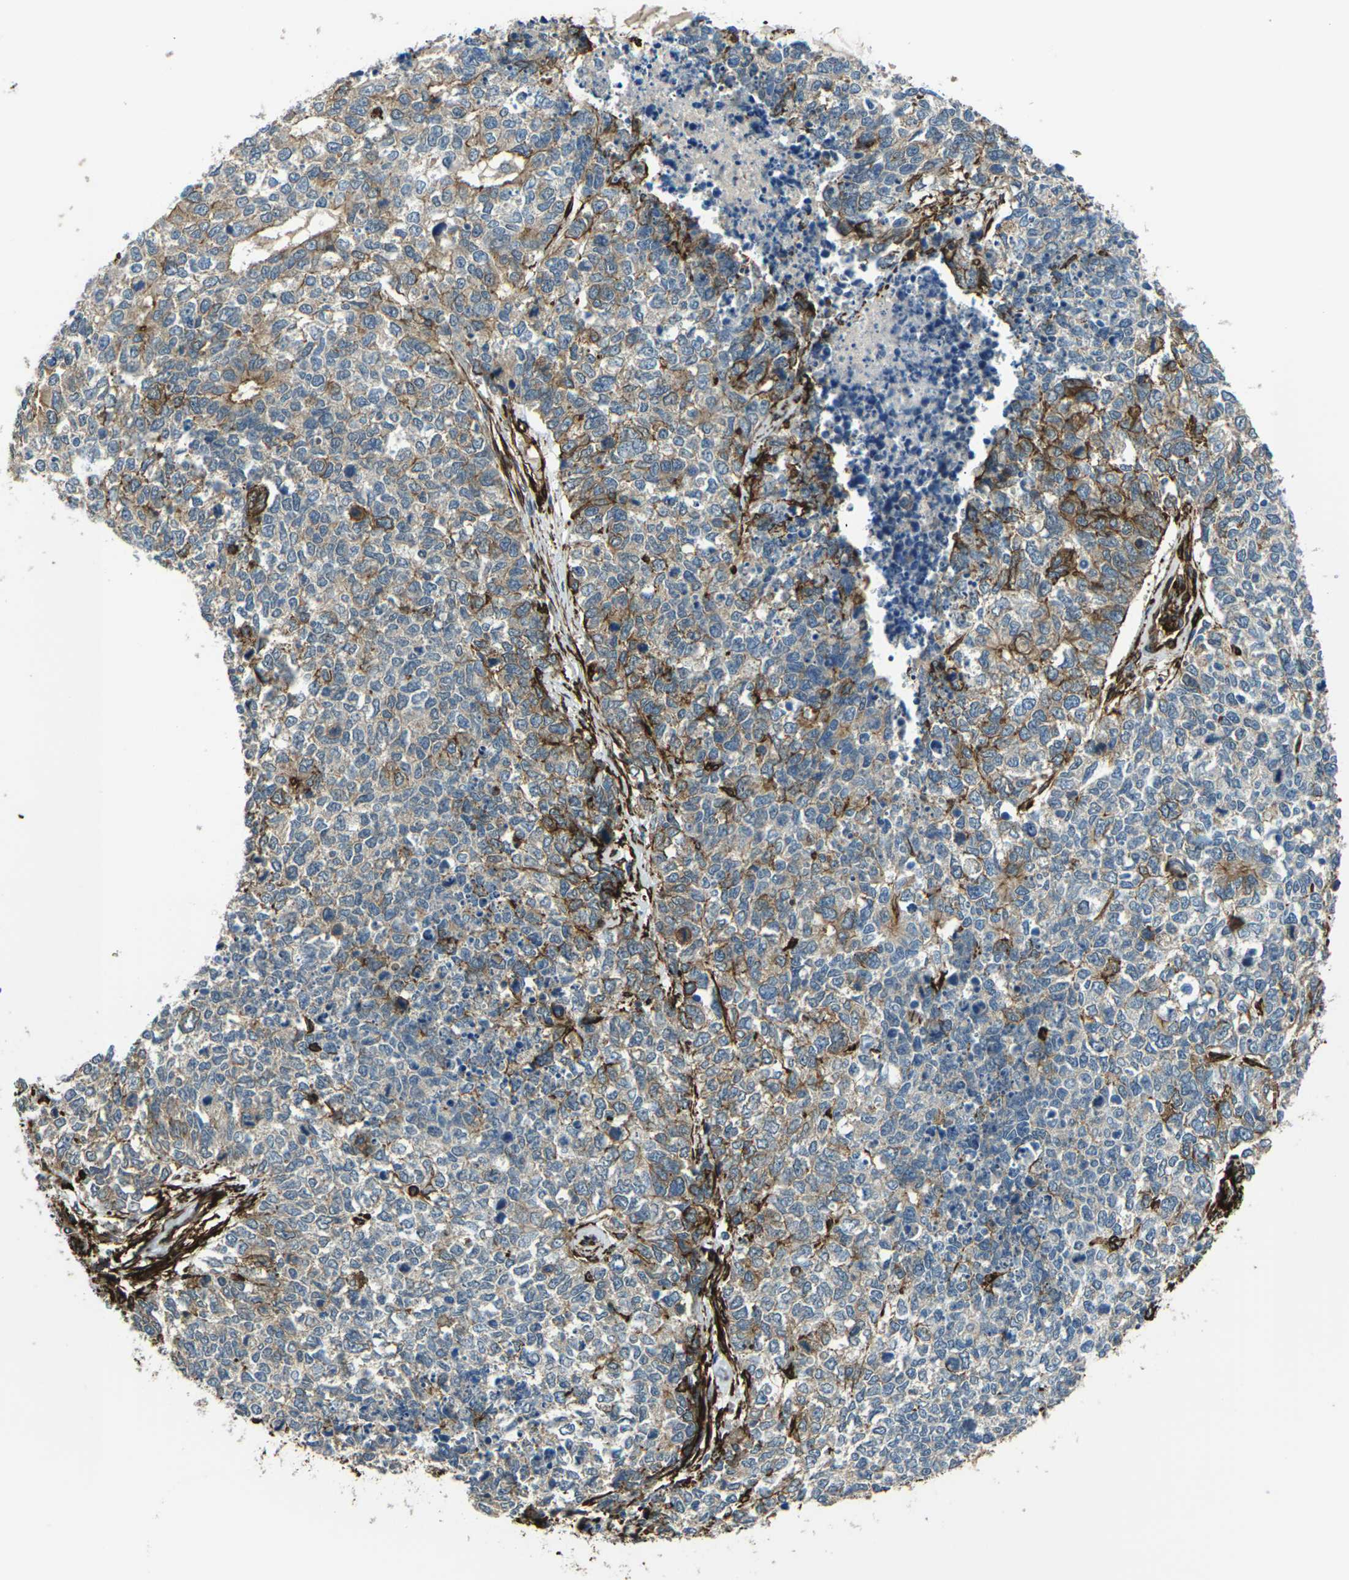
{"staining": {"intensity": "moderate", "quantity": "<25%", "location": "cytoplasmic/membranous"}, "tissue": "cervical cancer", "cell_type": "Tumor cells", "image_type": "cancer", "snomed": [{"axis": "morphology", "description": "Squamous cell carcinoma, NOS"}, {"axis": "topography", "description": "Cervix"}], "caption": "IHC (DAB (3,3'-diaminobenzidine)) staining of cervical squamous cell carcinoma reveals moderate cytoplasmic/membranous protein staining in about <25% of tumor cells.", "gene": "GRAMD1C", "patient": {"sex": "female", "age": 63}}